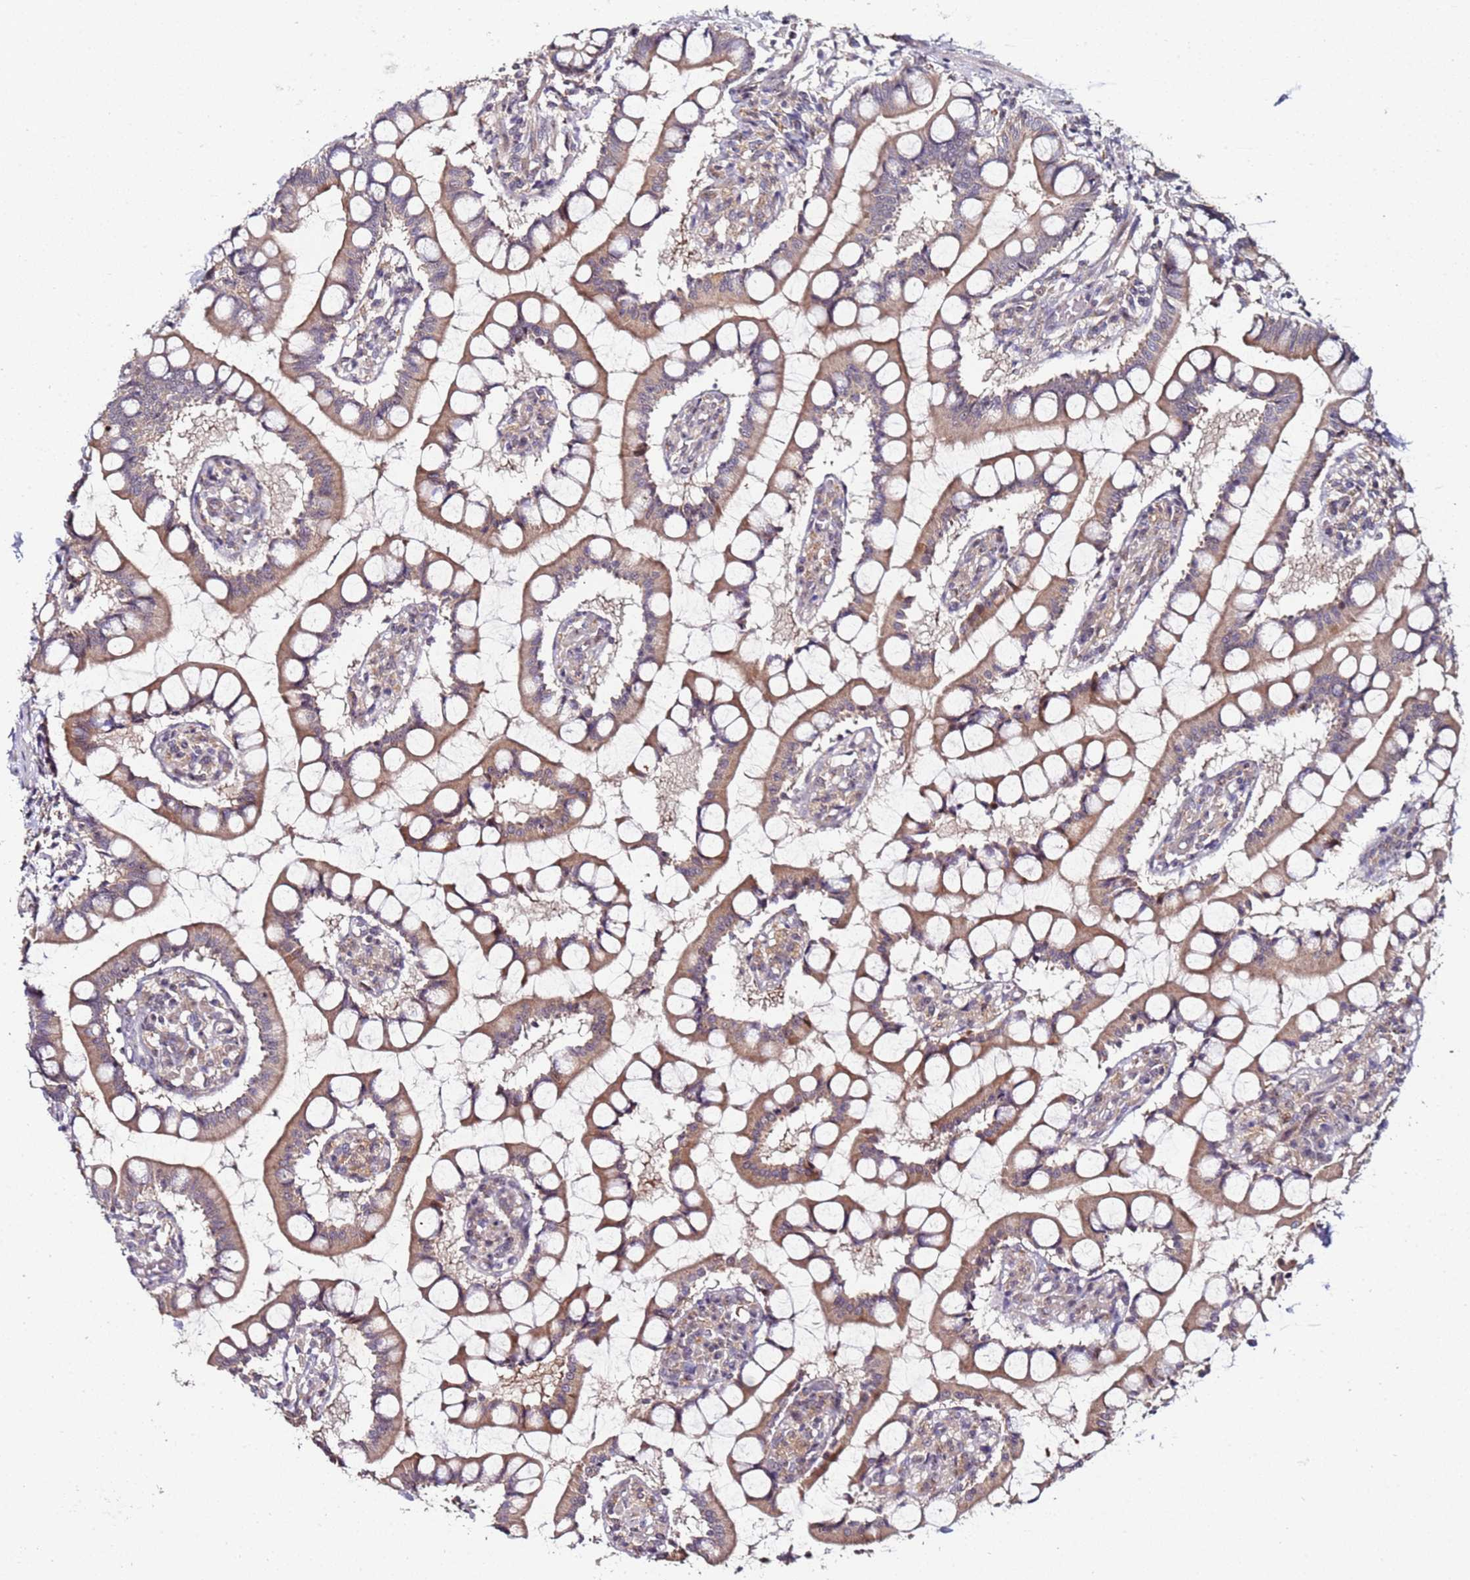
{"staining": {"intensity": "moderate", "quantity": ">75%", "location": "cytoplasmic/membranous,nuclear"}, "tissue": "small intestine", "cell_type": "Glandular cells", "image_type": "normal", "snomed": [{"axis": "morphology", "description": "Normal tissue, NOS"}, {"axis": "topography", "description": "Small intestine"}], "caption": "The micrograph demonstrates staining of unremarkable small intestine, revealing moderate cytoplasmic/membranous,nuclear protein positivity (brown color) within glandular cells.", "gene": "KRI1", "patient": {"sex": "male", "age": 52}}